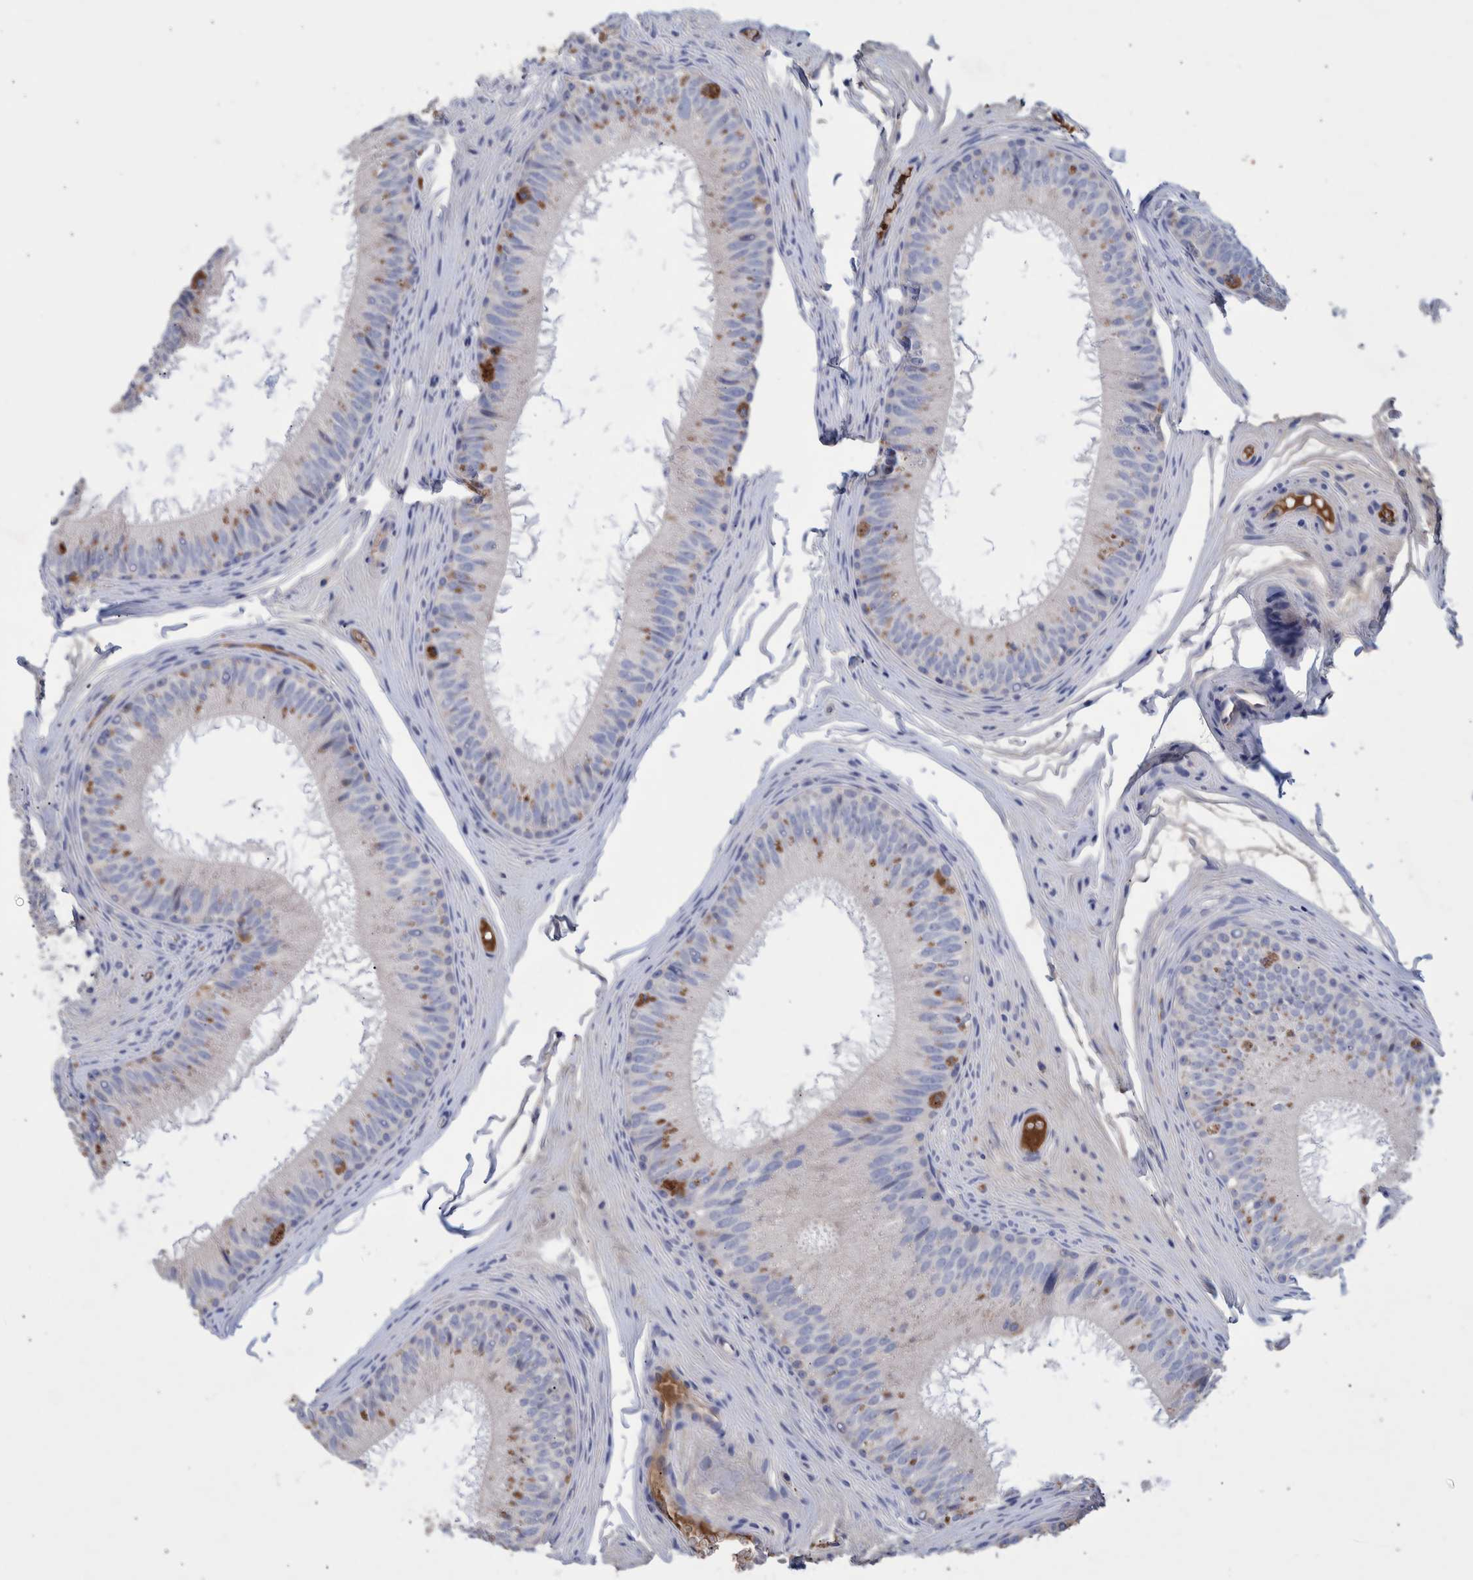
{"staining": {"intensity": "moderate", "quantity": "<25%", "location": "cytoplasmic/membranous"}, "tissue": "epididymis", "cell_type": "Glandular cells", "image_type": "normal", "snomed": [{"axis": "morphology", "description": "Normal tissue, NOS"}, {"axis": "topography", "description": "Epididymis"}], "caption": "The histopathology image displays a brown stain indicating the presence of a protein in the cytoplasmic/membranous of glandular cells in epididymis. The protein is shown in brown color, while the nuclei are stained blue.", "gene": "DLL4", "patient": {"sex": "male", "age": 32}}